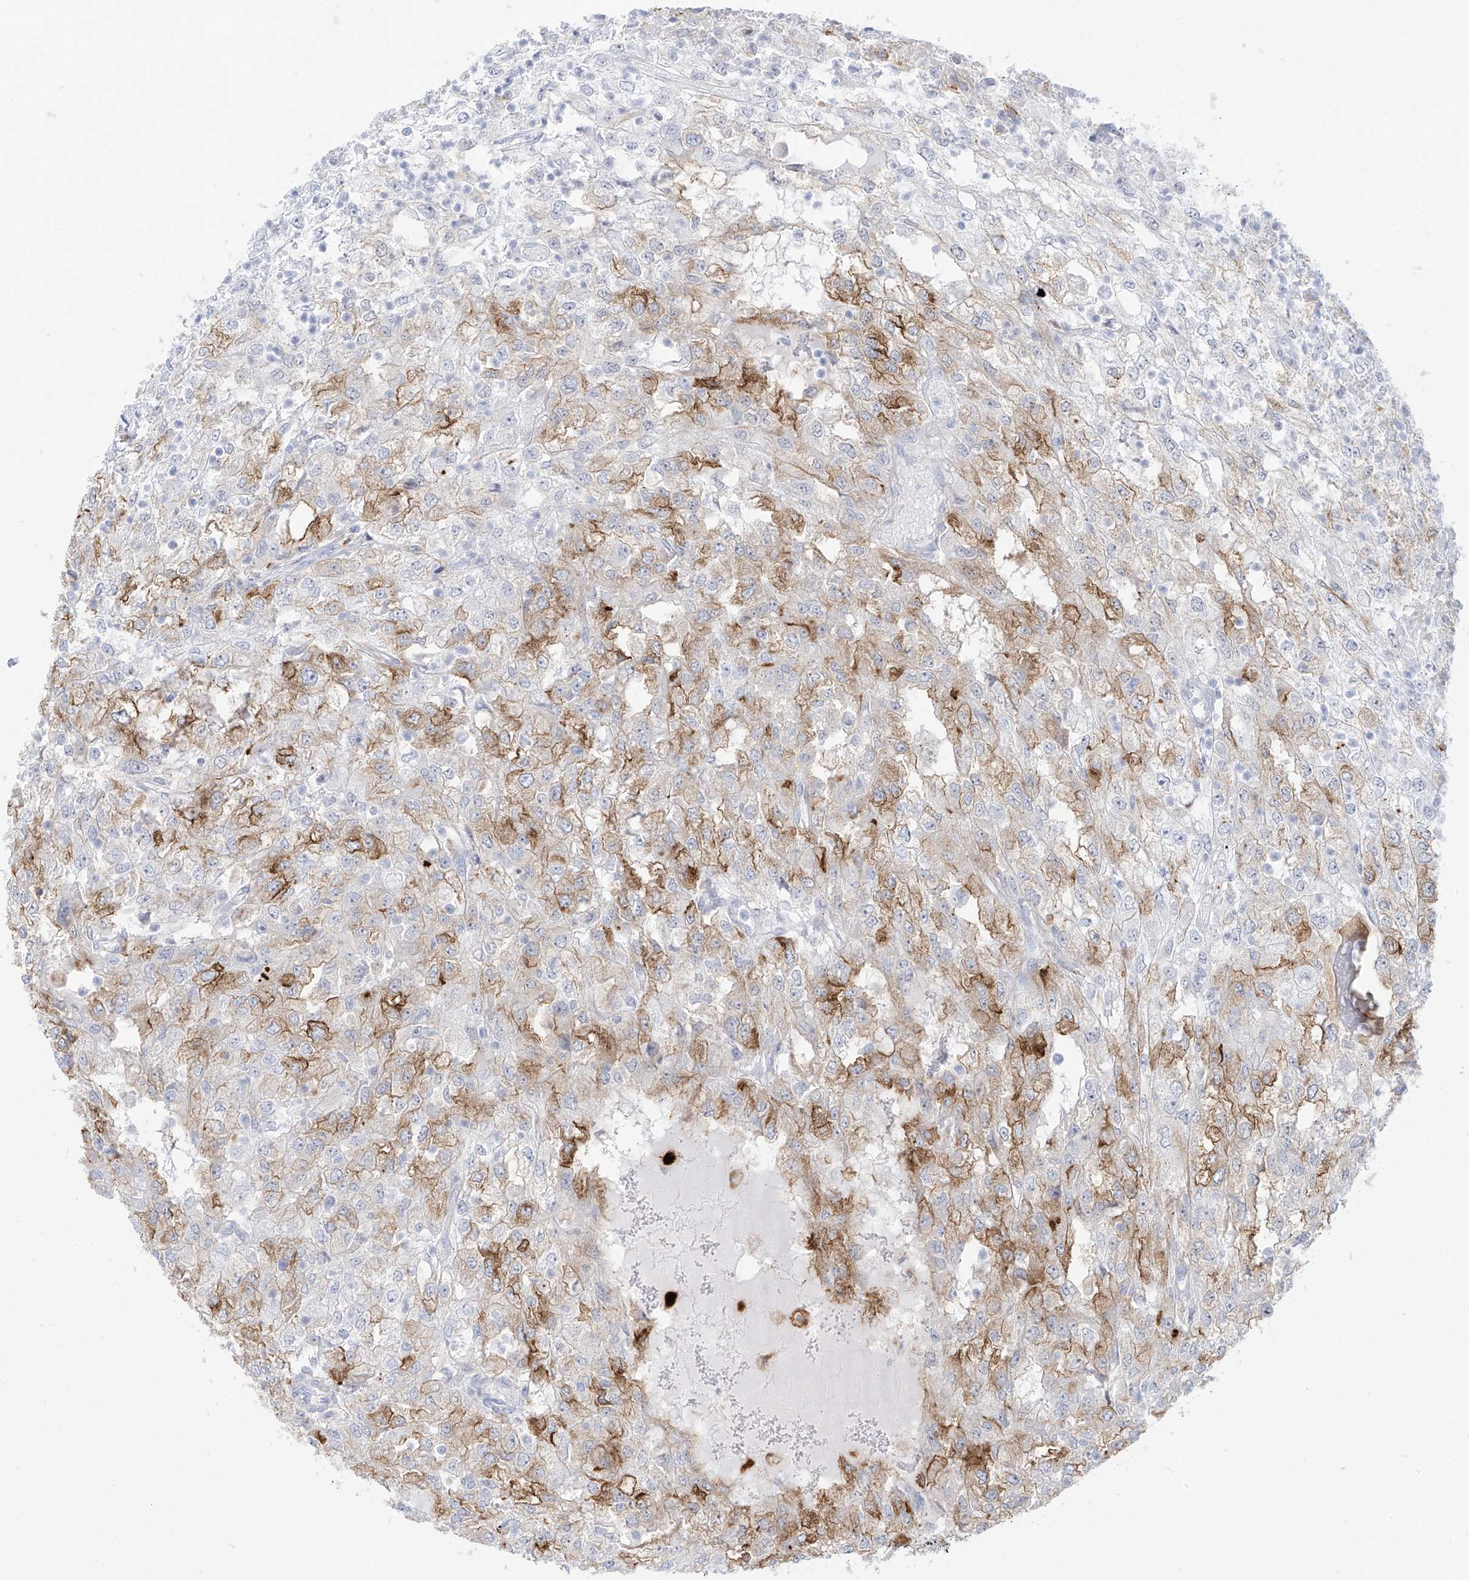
{"staining": {"intensity": "moderate", "quantity": "25%-75%", "location": "cytoplasmic/membranous"}, "tissue": "renal cancer", "cell_type": "Tumor cells", "image_type": "cancer", "snomed": [{"axis": "morphology", "description": "Adenocarcinoma, NOS"}, {"axis": "topography", "description": "Kidney"}], "caption": "IHC micrograph of human renal adenocarcinoma stained for a protein (brown), which shows medium levels of moderate cytoplasmic/membranous positivity in approximately 25%-75% of tumor cells.", "gene": "PSPH", "patient": {"sex": "female", "age": 54}}